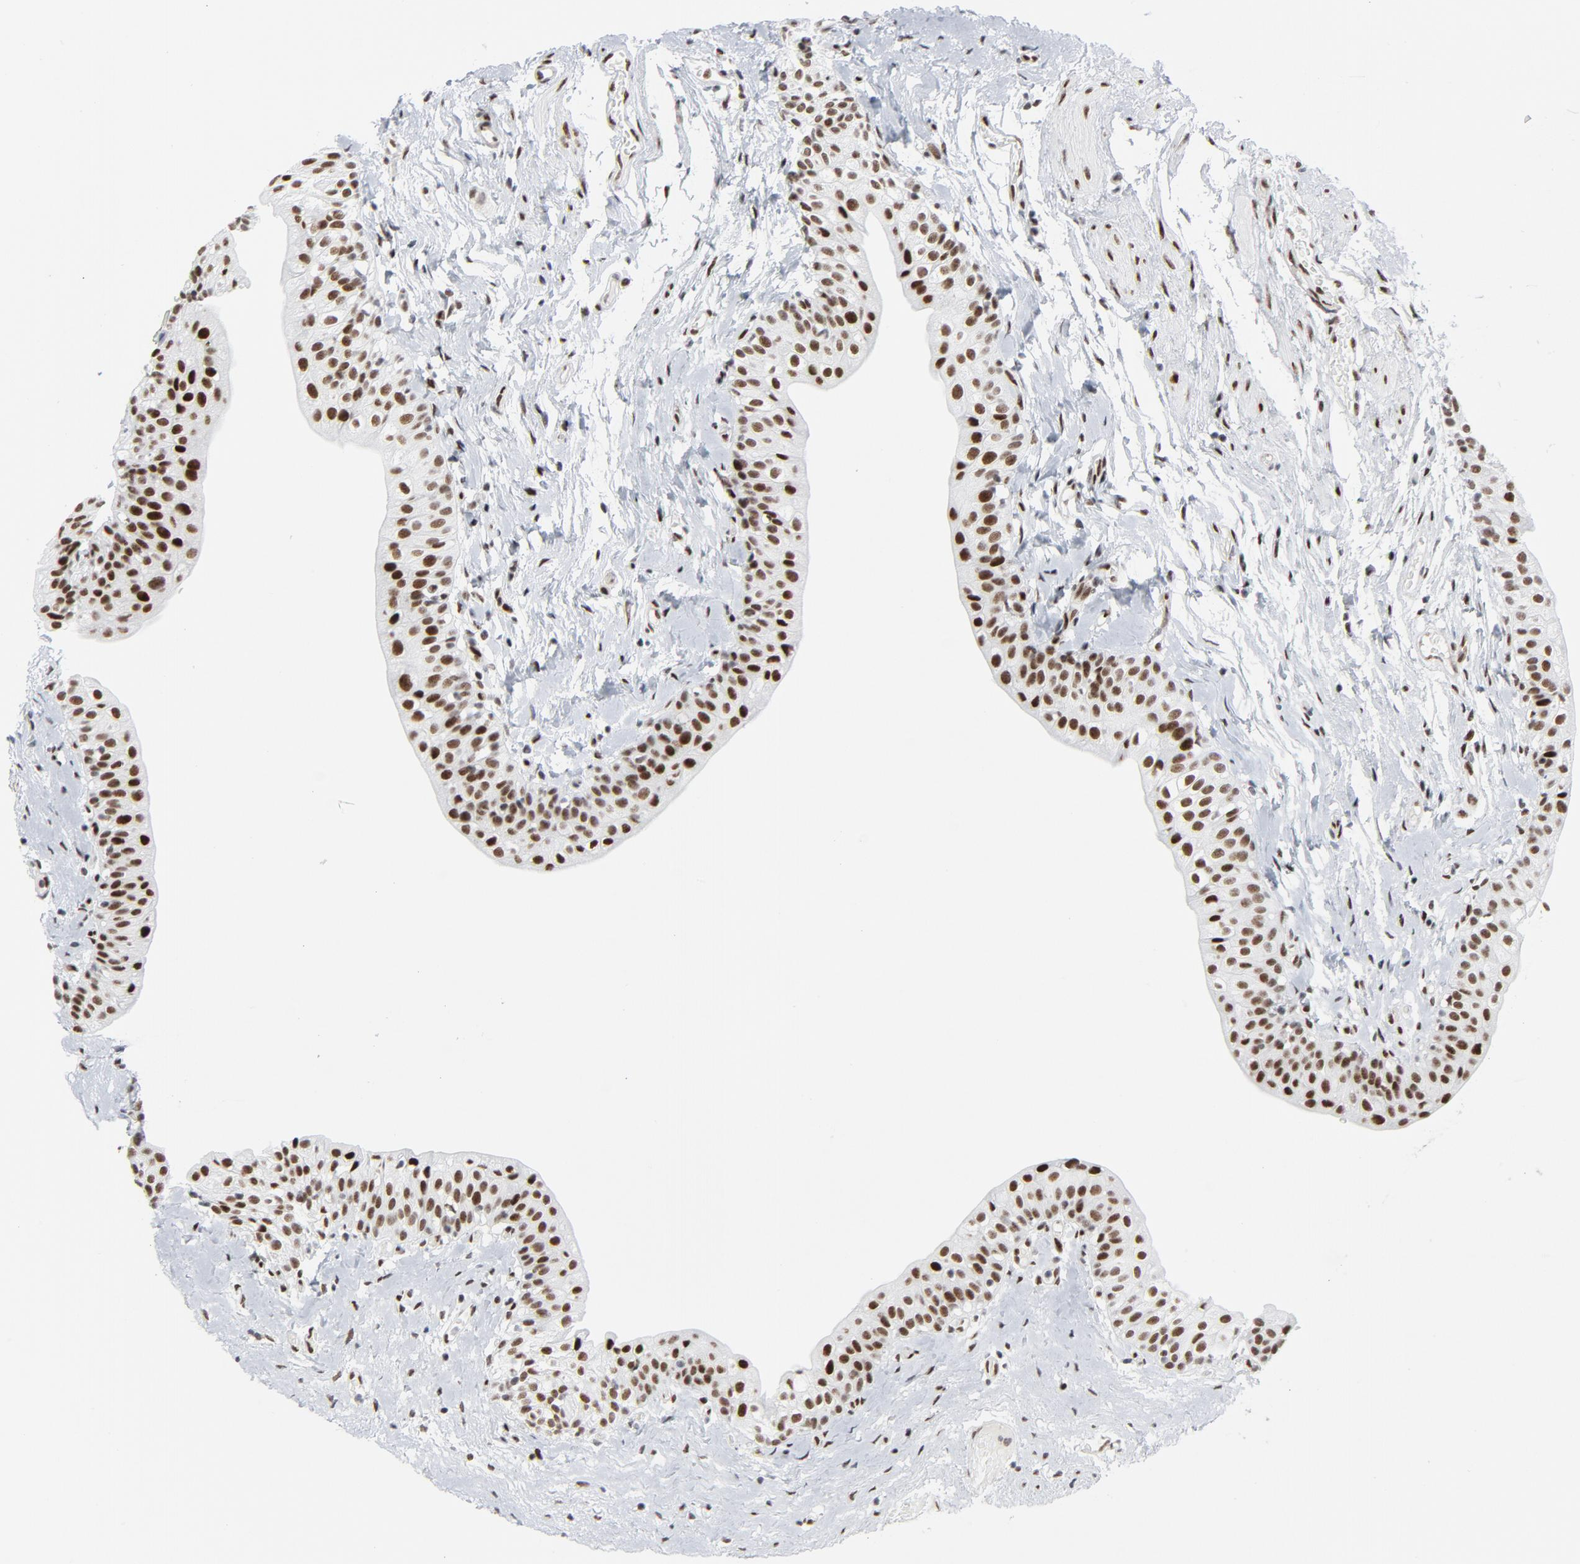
{"staining": {"intensity": "strong", "quantity": ">75%", "location": "nuclear"}, "tissue": "urinary bladder", "cell_type": "Urothelial cells", "image_type": "normal", "snomed": [{"axis": "morphology", "description": "Normal tissue, NOS"}, {"axis": "topography", "description": "Urinary bladder"}], "caption": "The micrograph shows a brown stain indicating the presence of a protein in the nuclear of urothelial cells in urinary bladder. The protein is stained brown, and the nuclei are stained in blue (DAB IHC with brightfield microscopy, high magnification).", "gene": "HSF1", "patient": {"sex": "male", "age": 59}}